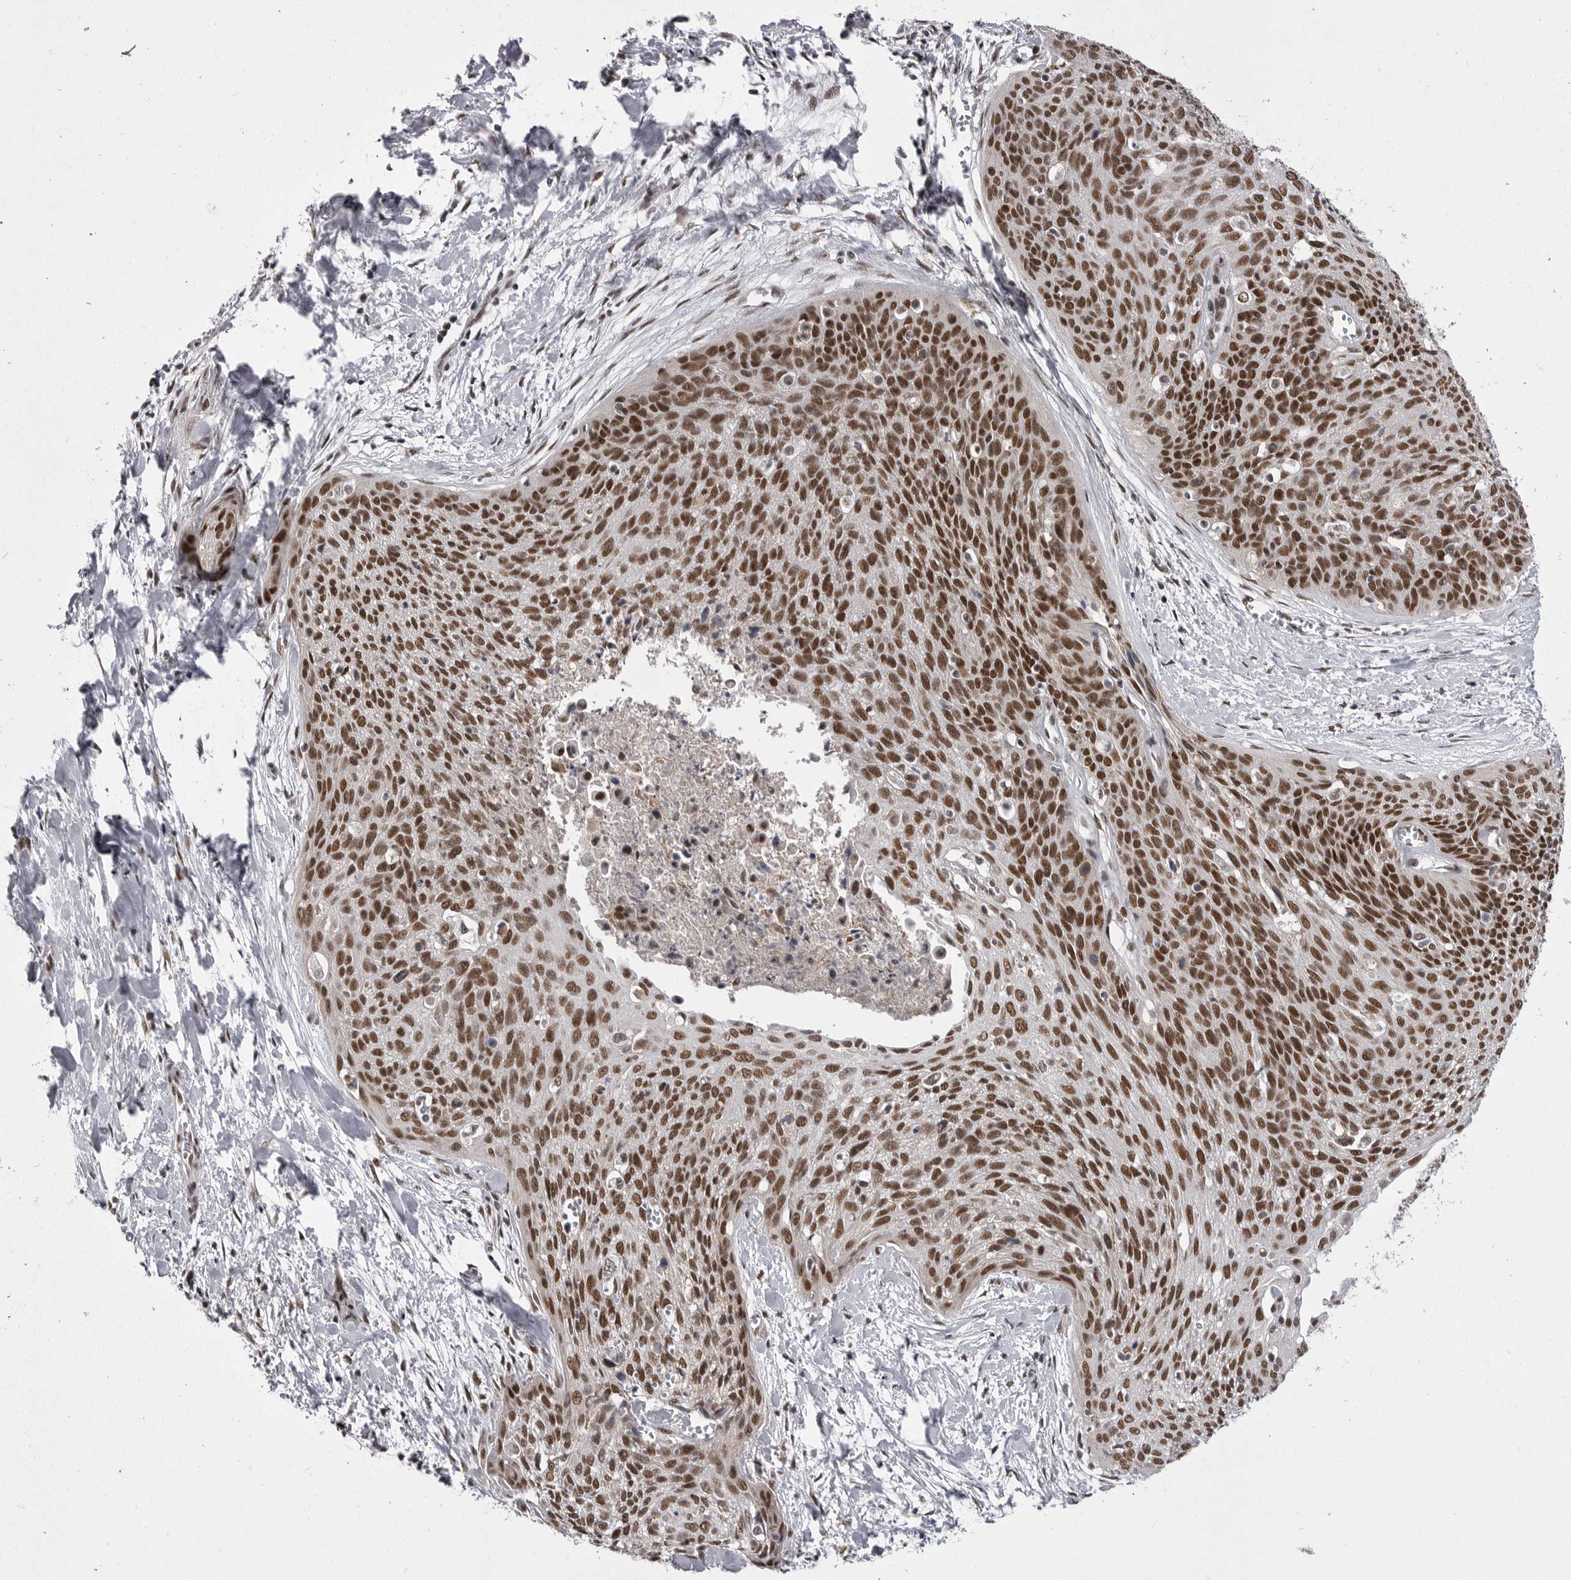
{"staining": {"intensity": "strong", "quantity": ">75%", "location": "nuclear"}, "tissue": "cervical cancer", "cell_type": "Tumor cells", "image_type": "cancer", "snomed": [{"axis": "morphology", "description": "Squamous cell carcinoma, NOS"}, {"axis": "topography", "description": "Cervix"}], "caption": "Brown immunohistochemical staining in human cervical cancer demonstrates strong nuclear staining in approximately >75% of tumor cells. The protein of interest is stained brown, and the nuclei are stained in blue (DAB (3,3'-diaminobenzidine) IHC with brightfield microscopy, high magnification).", "gene": "MEPCE", "patient": {"sex": "female", "age": 55}}